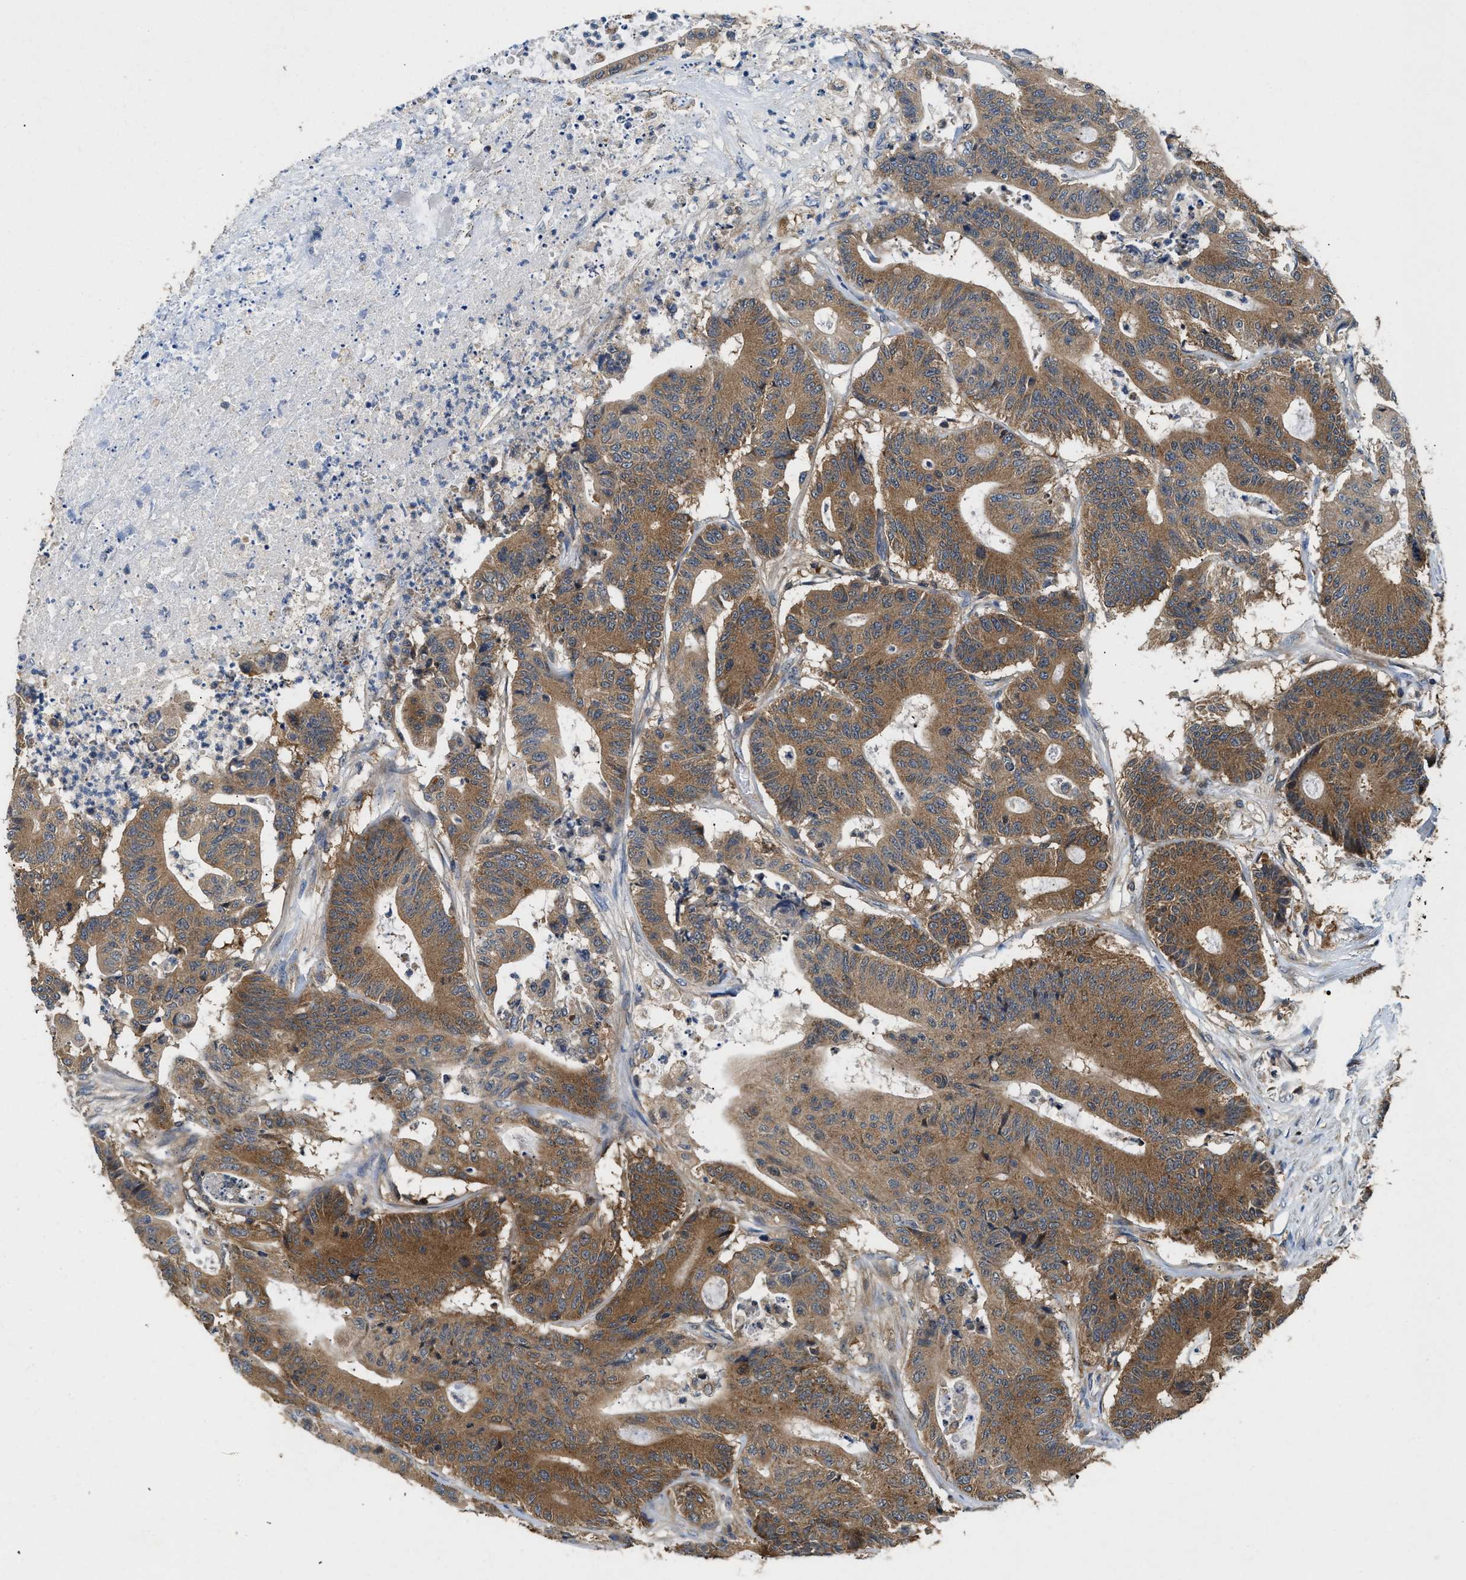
{"staining": {"intensity": "moderate", "quantity": ">75%", "location": "cytoplasmic/membranous"}, "tissue": "colorectal cancer", "cell_type": "Tumor cells", "image_type": "cancer", "snomed": [{"axis": "morphology", "description": "Adenocarcinoma, NOS"}, {"axis": "topography", "description": "Colon"}], "caption": "Approximately >75% of tumor cells in human colorectal adenocarcinoma exhibit moderate cytoplasmic/membranous protein staining as visualized by brown immunohistochemical staining.", "gene": "CCM2", "patient": {"sex": "female", "age": 84}}